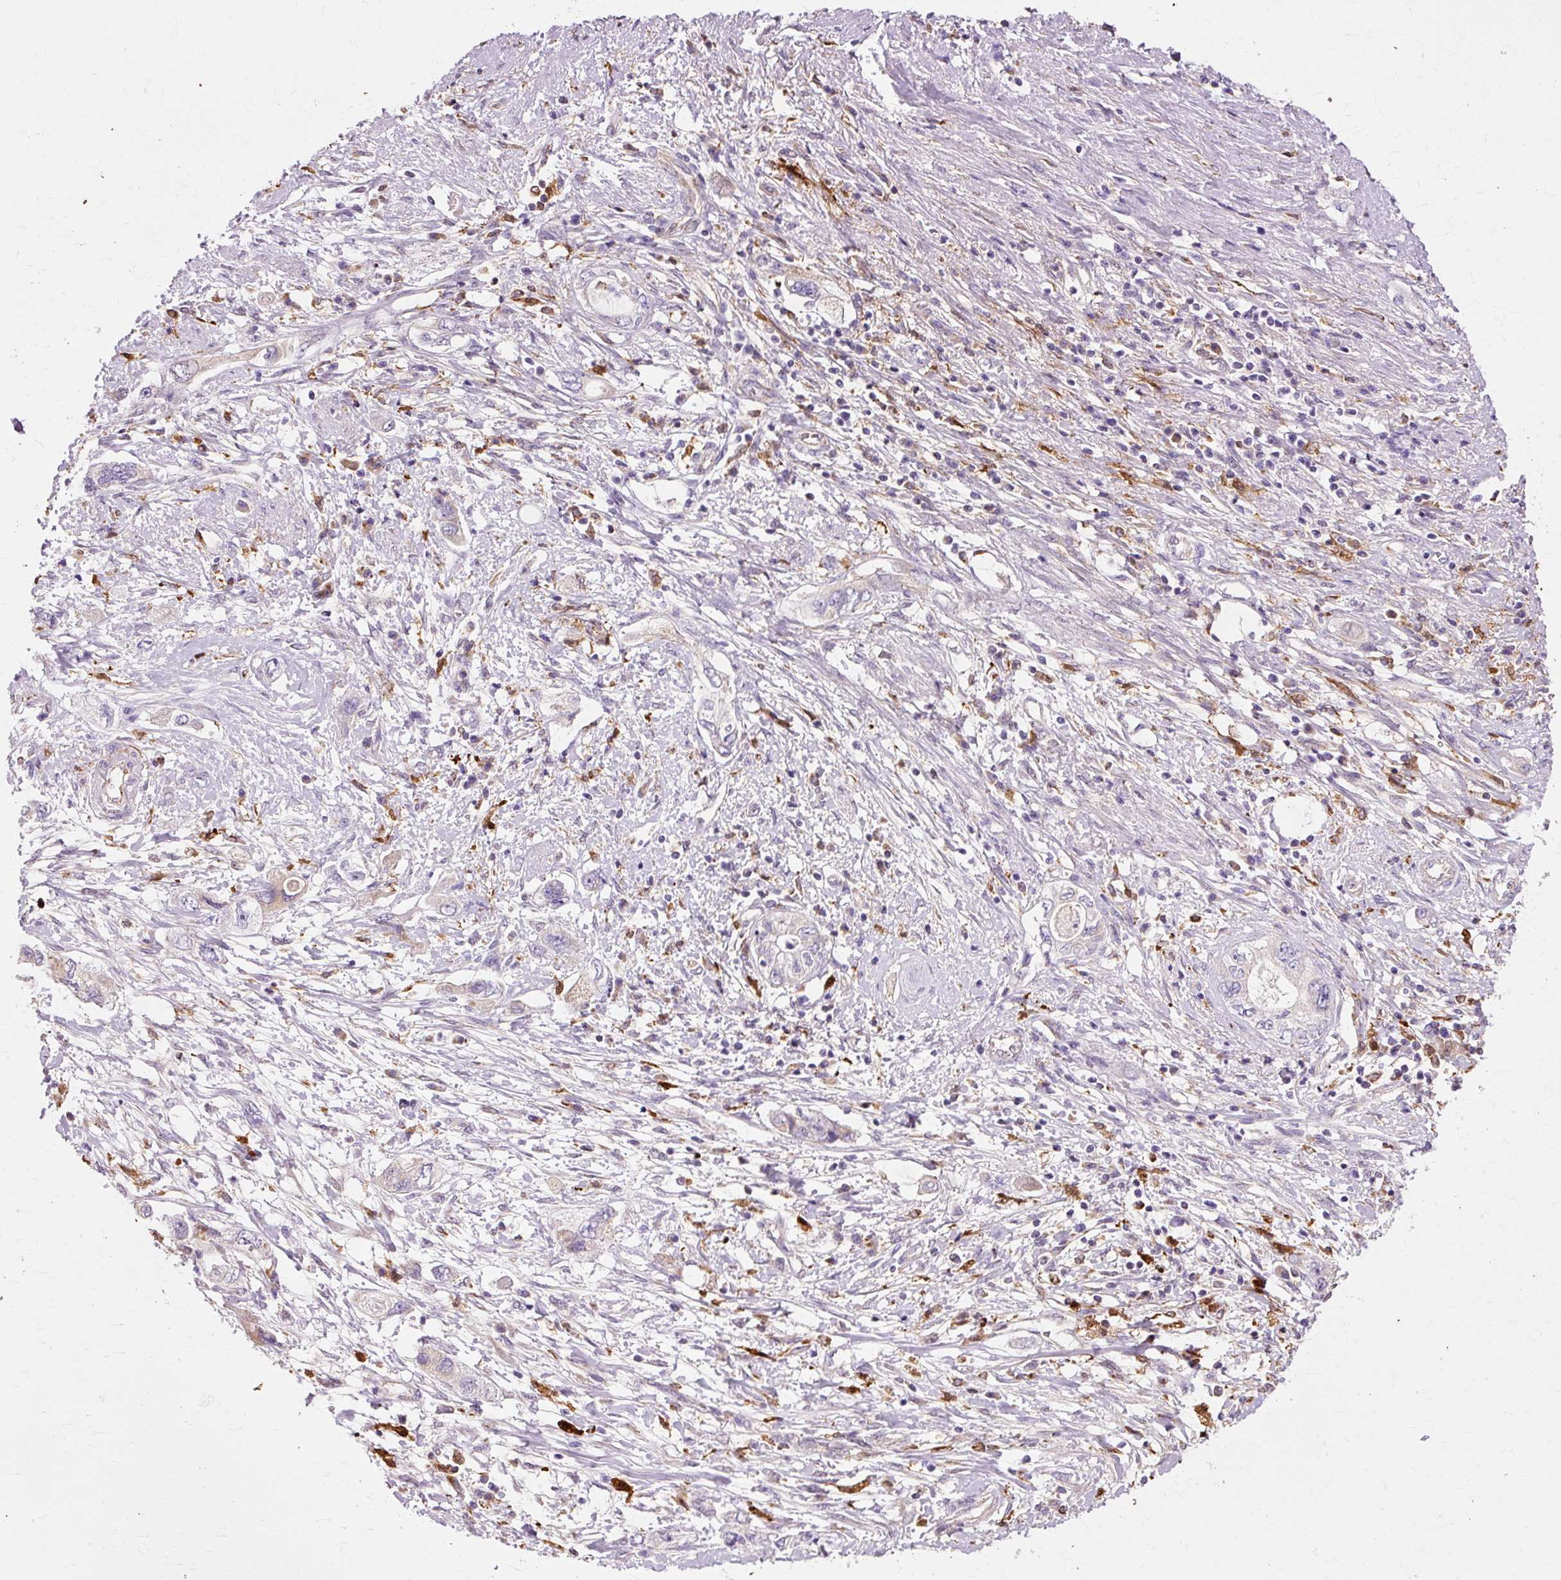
{"staining": {"intensity": "negative", "quantity": "none", "location": "none"}, "tissue": "pancreatic cancer", "cell_type": "Tumor cells", "image_type": "cancer", "snomed": [{"axis": "morphology", "description": "Adenocarcinoma, NOS"}, {"axis": "topography", "description": "Pancreas"}], "caption": "An immunohistochemistry micrograph of pancreatic cancer (adenocarcinoma) is shown. There is no staining in tumor cells of pancreatic cancer (adenocarcinoma).", "gene": "GPX1", "patient": {"sex": "female", "age": 73}}